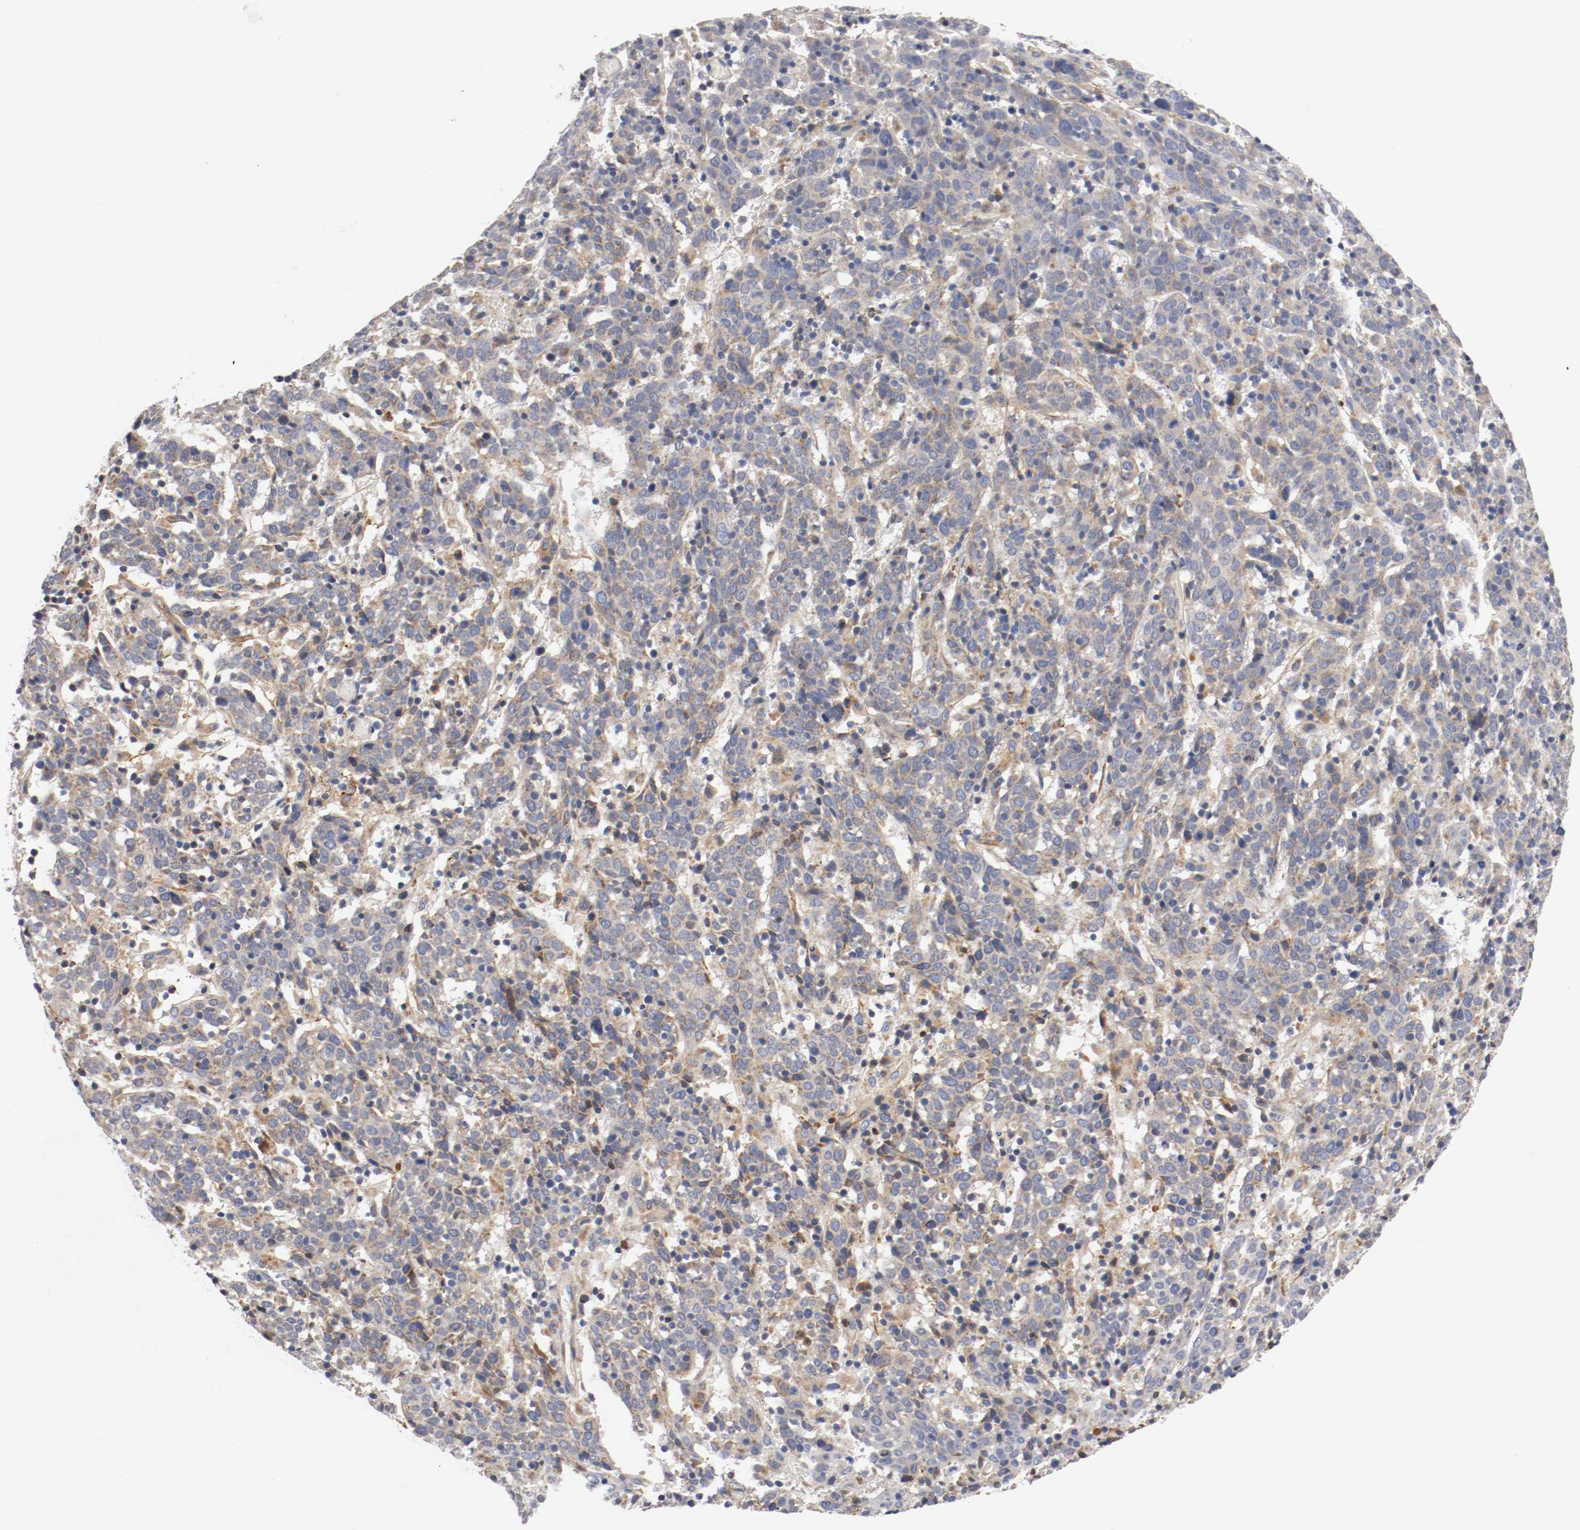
{"staining": {"intensity": "weak", "quantity": ">75%", "location": "cytoplasmic/membranous"}, "tissue": "cervical cancer", "cell_type": "Tumor cells", "image_type": "cancer", "snomed": [{"axis": "morphology", "description": "Normal tissue, NOS"}, {"axis": "morphology", "description": "Squamous cell carcinoma, NOS"}, {"axis": "topography", "description": "Cervix"}], "caption": "High-magnification brightfield microscopy of cervical squamous cell carcinoma stained with DAB (3,3'-diaminobenzidine) (brown) and counterstained with hematoxylin (blue). tumor cells exhibit weak cytoplasmic/membranous positivity is seen in approximately>75% of cells.", "gene": "PCSK6", "patient": {"sex": "female", "age": 67}}